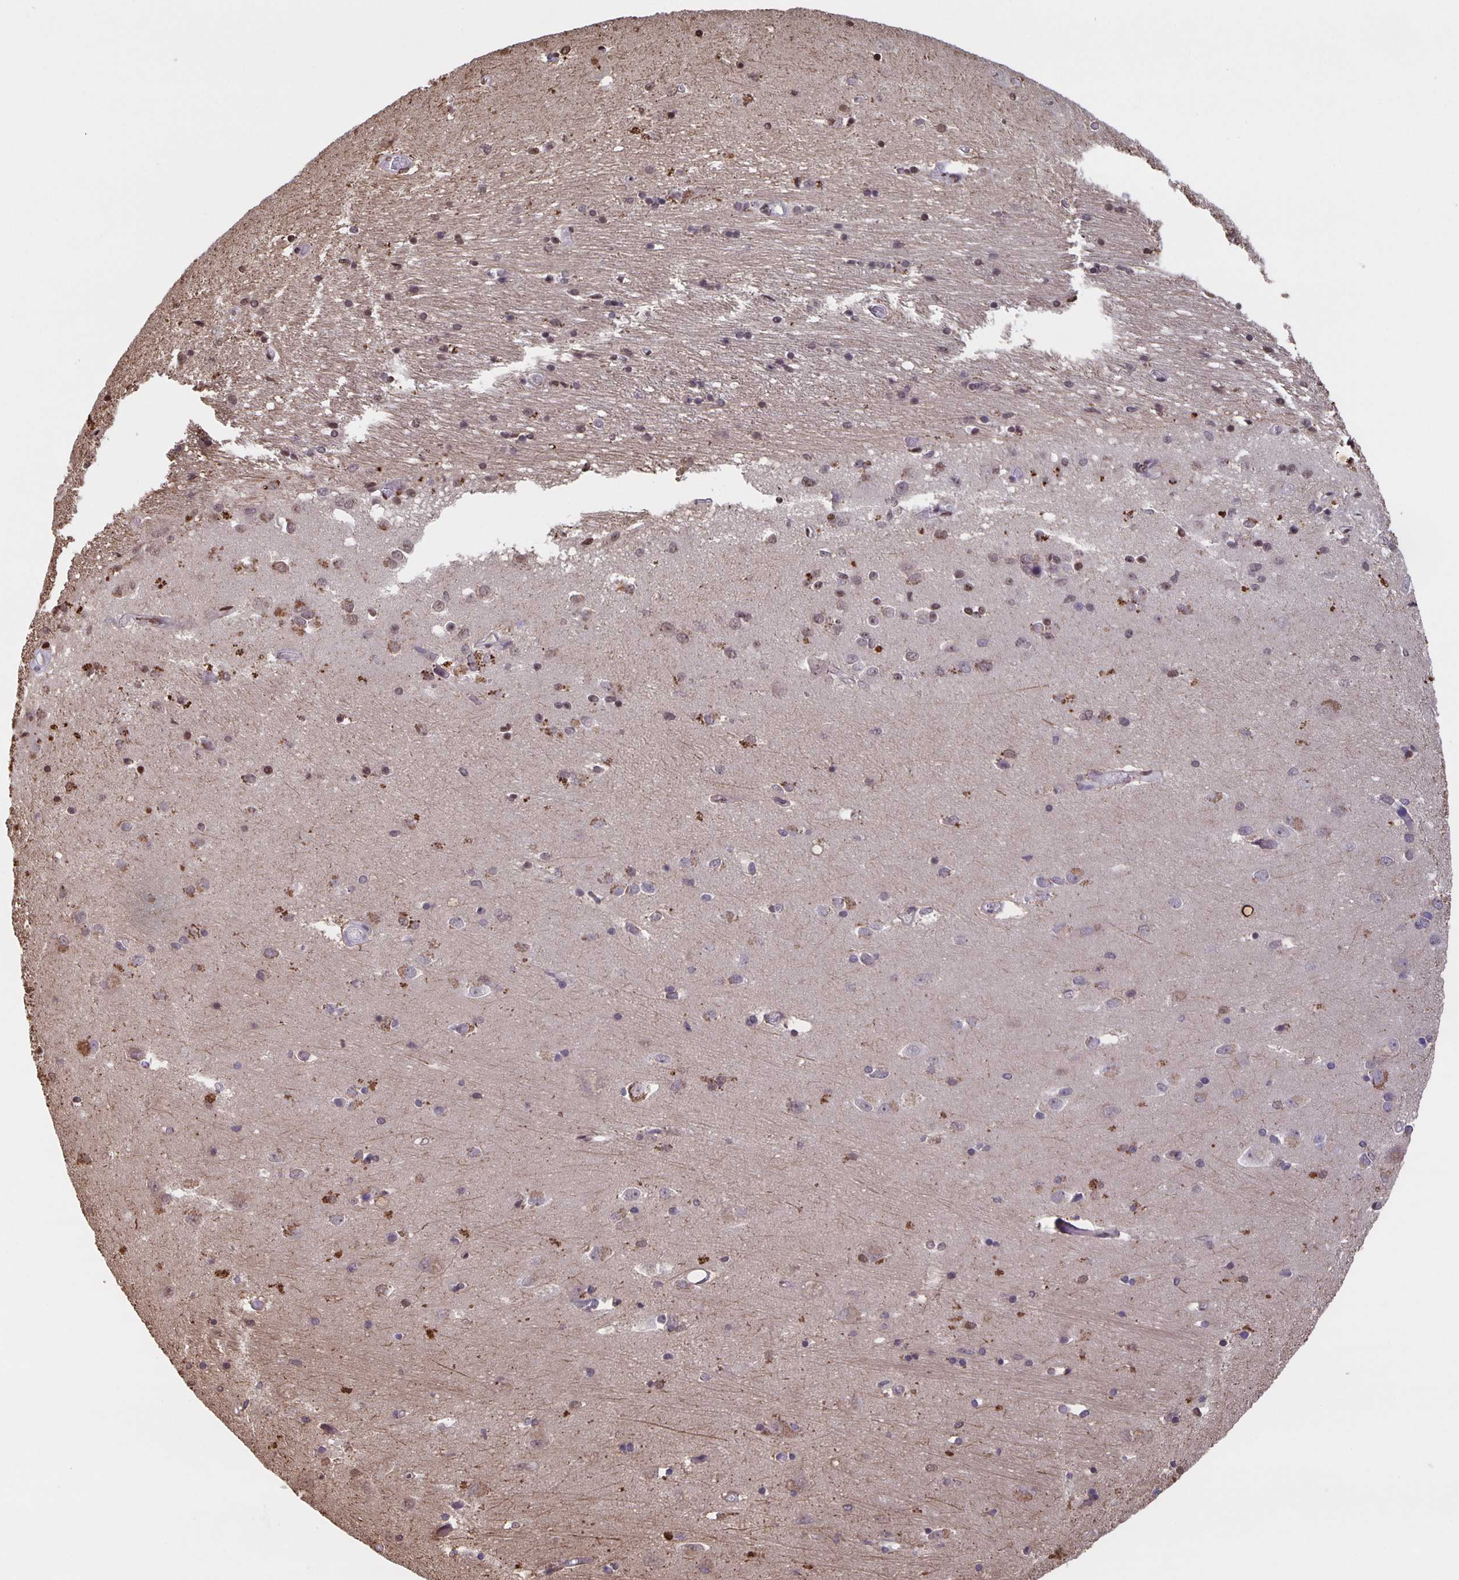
{"staining": {"intensity": "moderate", "quantity": "<25%", "location": "cytoplasmic/membranous,nuclear"}, "tissue": "caudate", "cell_type": "Glial cells", "image_type": "normal", "snomed": [{"axis": "morphology", "description": "Normal tissue, NOS"}, {"axis": "topography", "description": "Lateral ventricle wall"}, {"axis": "topography", "description": "Hippocampus"}], "caption": "Glial cells reveal moderate cytoplasmic/membranous,nuclear staining in approximately <25% of cells in benign caudate.", "gene": "MARCHF6", "patient": {"sex": "female", "age": 63}}